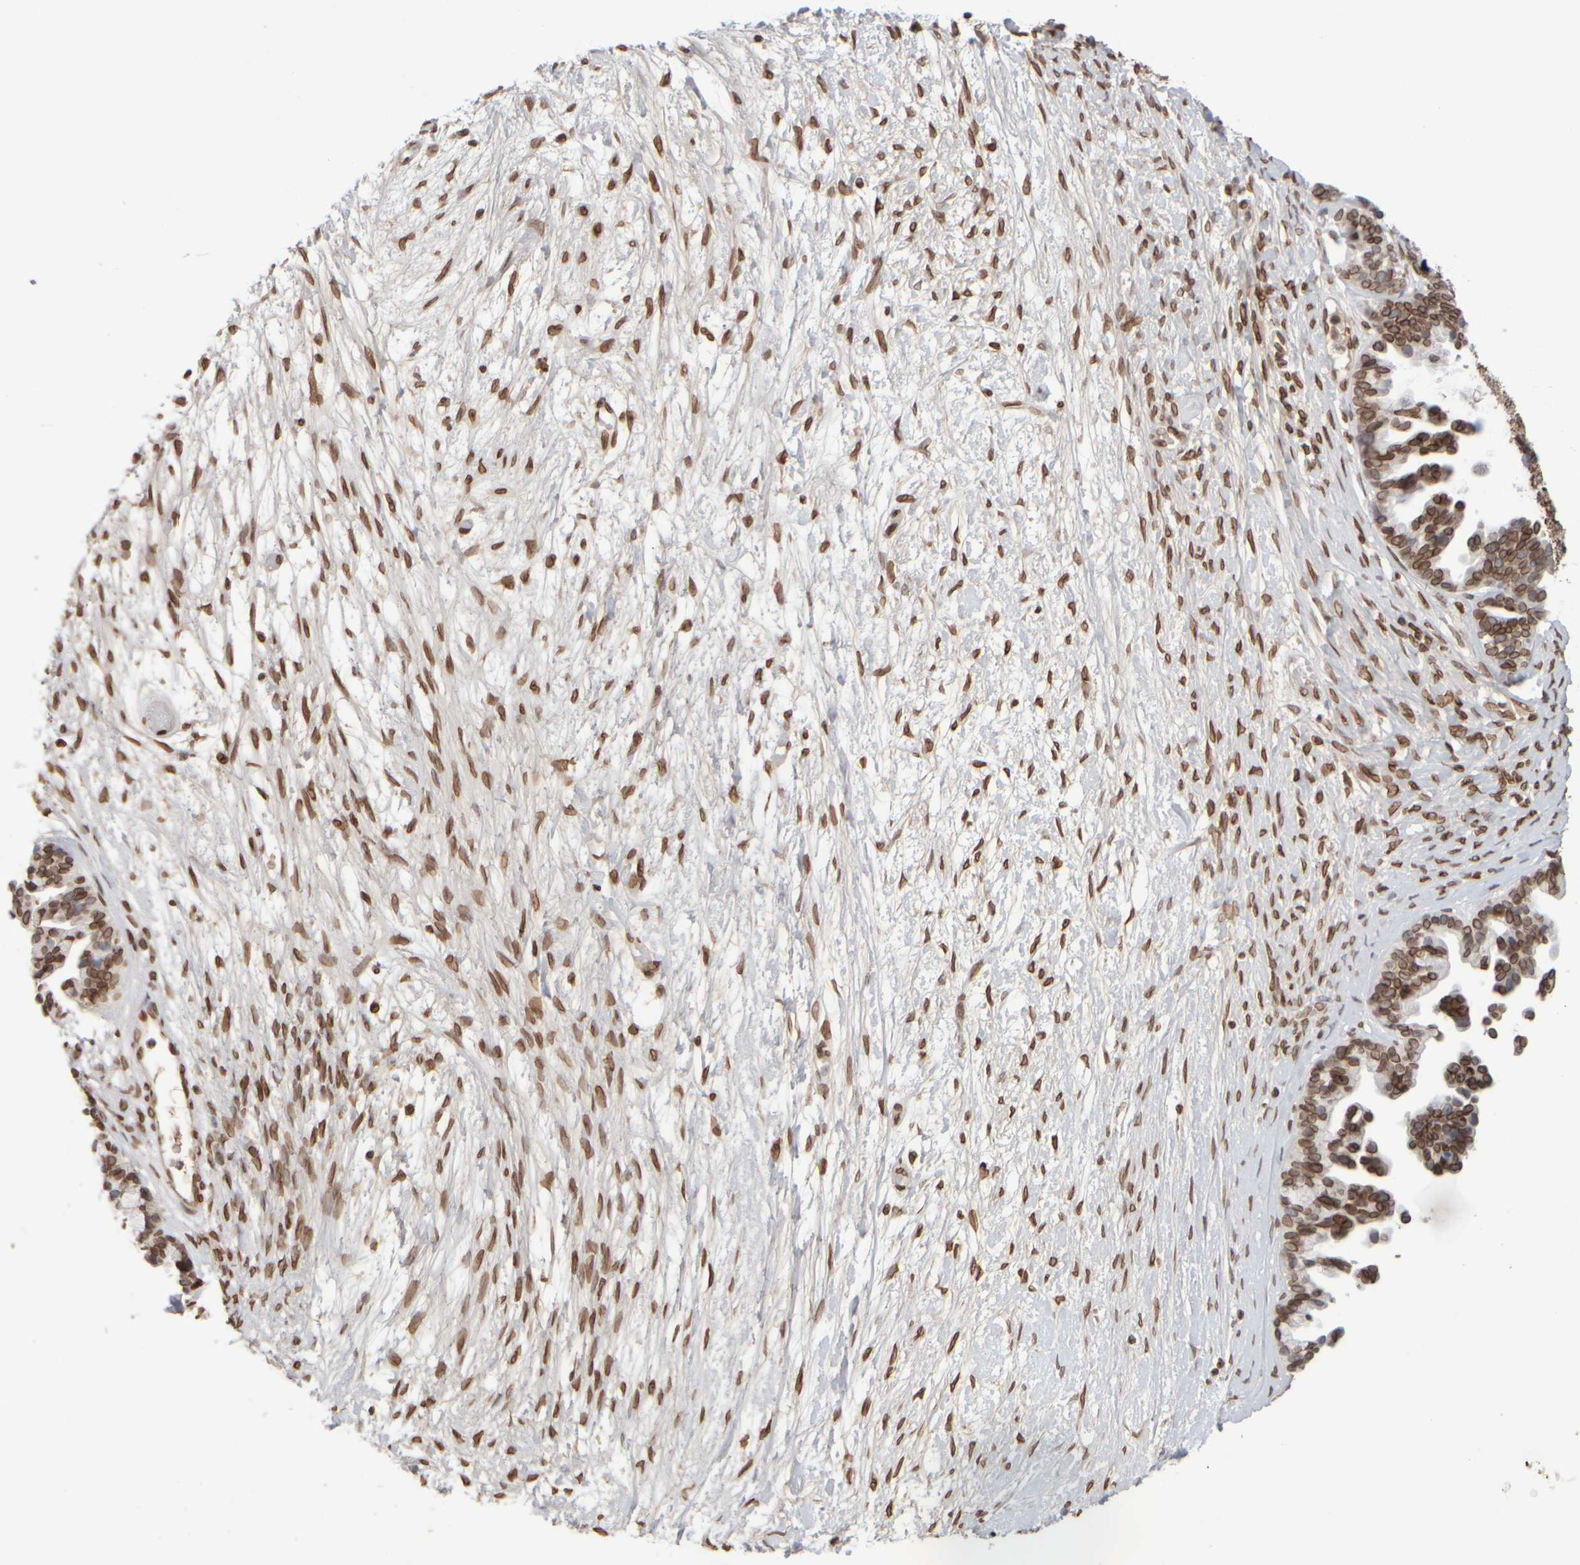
{"staining": {"intensity": "strong", "quantity": ">75%", "location": "cytoplasmic/membranous,nuclear"}, "tissue": "ovarian cancer", "cell_type": "Tumor cells", "image_type": "cancer", "snomed": [{"axis": "morphology", "description": "Cystadenocarcinoma, serous, NOS"}, {"axis": "topography", "description": "Ovary"}], "caption": "This photomicrograph demonstrates serous cystadenocarcinoma (ovarian) stained with immunohistochemistry to label a protein in brown. The cytoplasmic/membranous and nuclear of tumor cells show strong positivity for the protein. Nuclei are counter-stained blue.", "gene": "ZC3HC1", "patient": {"sex": "female", "age": 56}}